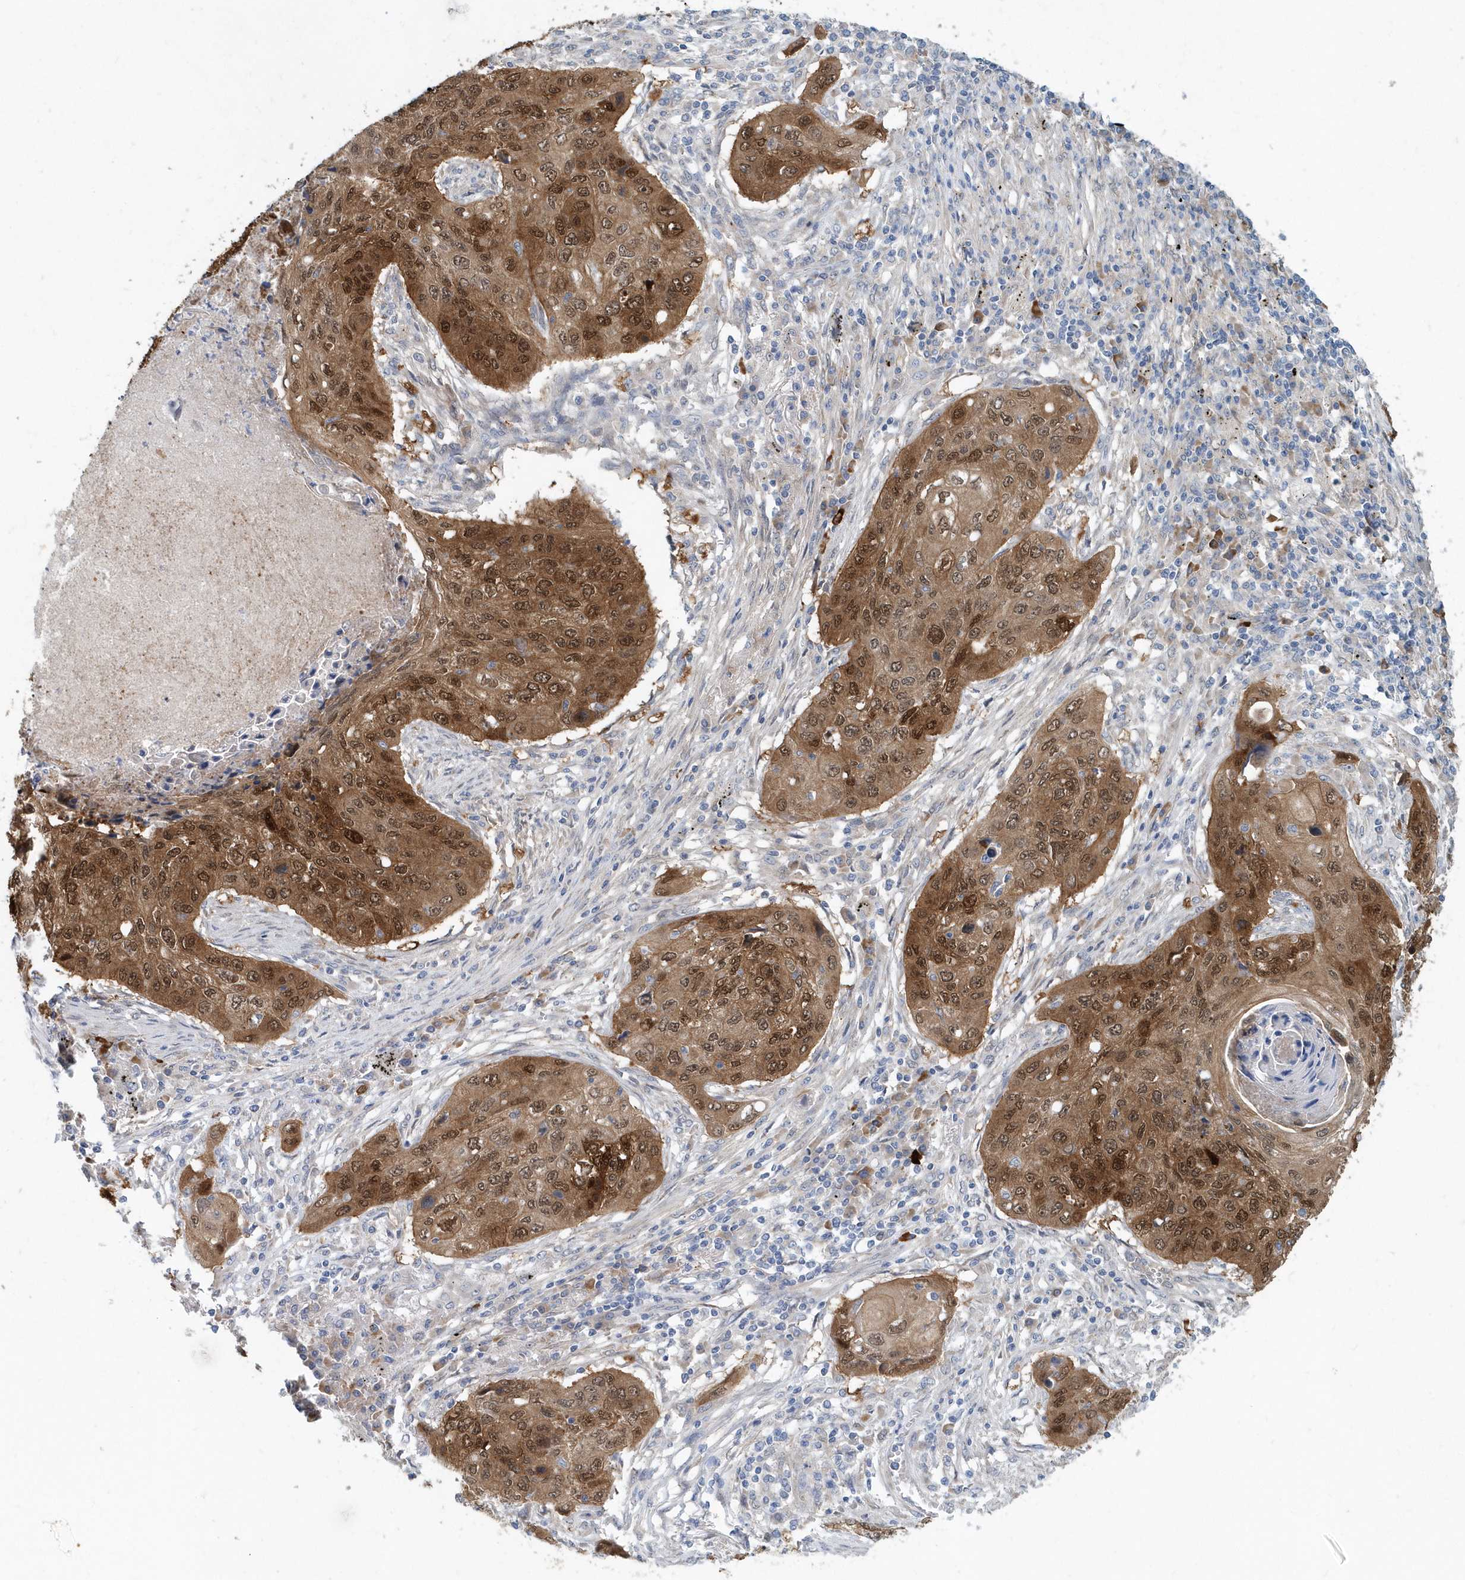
{"staining": {"intensity": "moderate", "quantity": ">75%", "location": "cytoplasmic/membranous,nuclear"}, "tissue": "lung cancer", "cell_type": "Tumor cells", "image_type": "cancer", "snomed": [{"axis": "morphology", "description": "Squamous cell carcinoma, NOS"}, {"axis": "topography", "description": "Lung"}], "caption": "Human lung squamous cell carcinoma stained for a protein (brown) displays moderate cytoplasmic/membranous and nuclear positive positivity in approximately >75% of tumor cells.", "gene": "PFN2", "patient": {"sex": "female", "age": 63}}